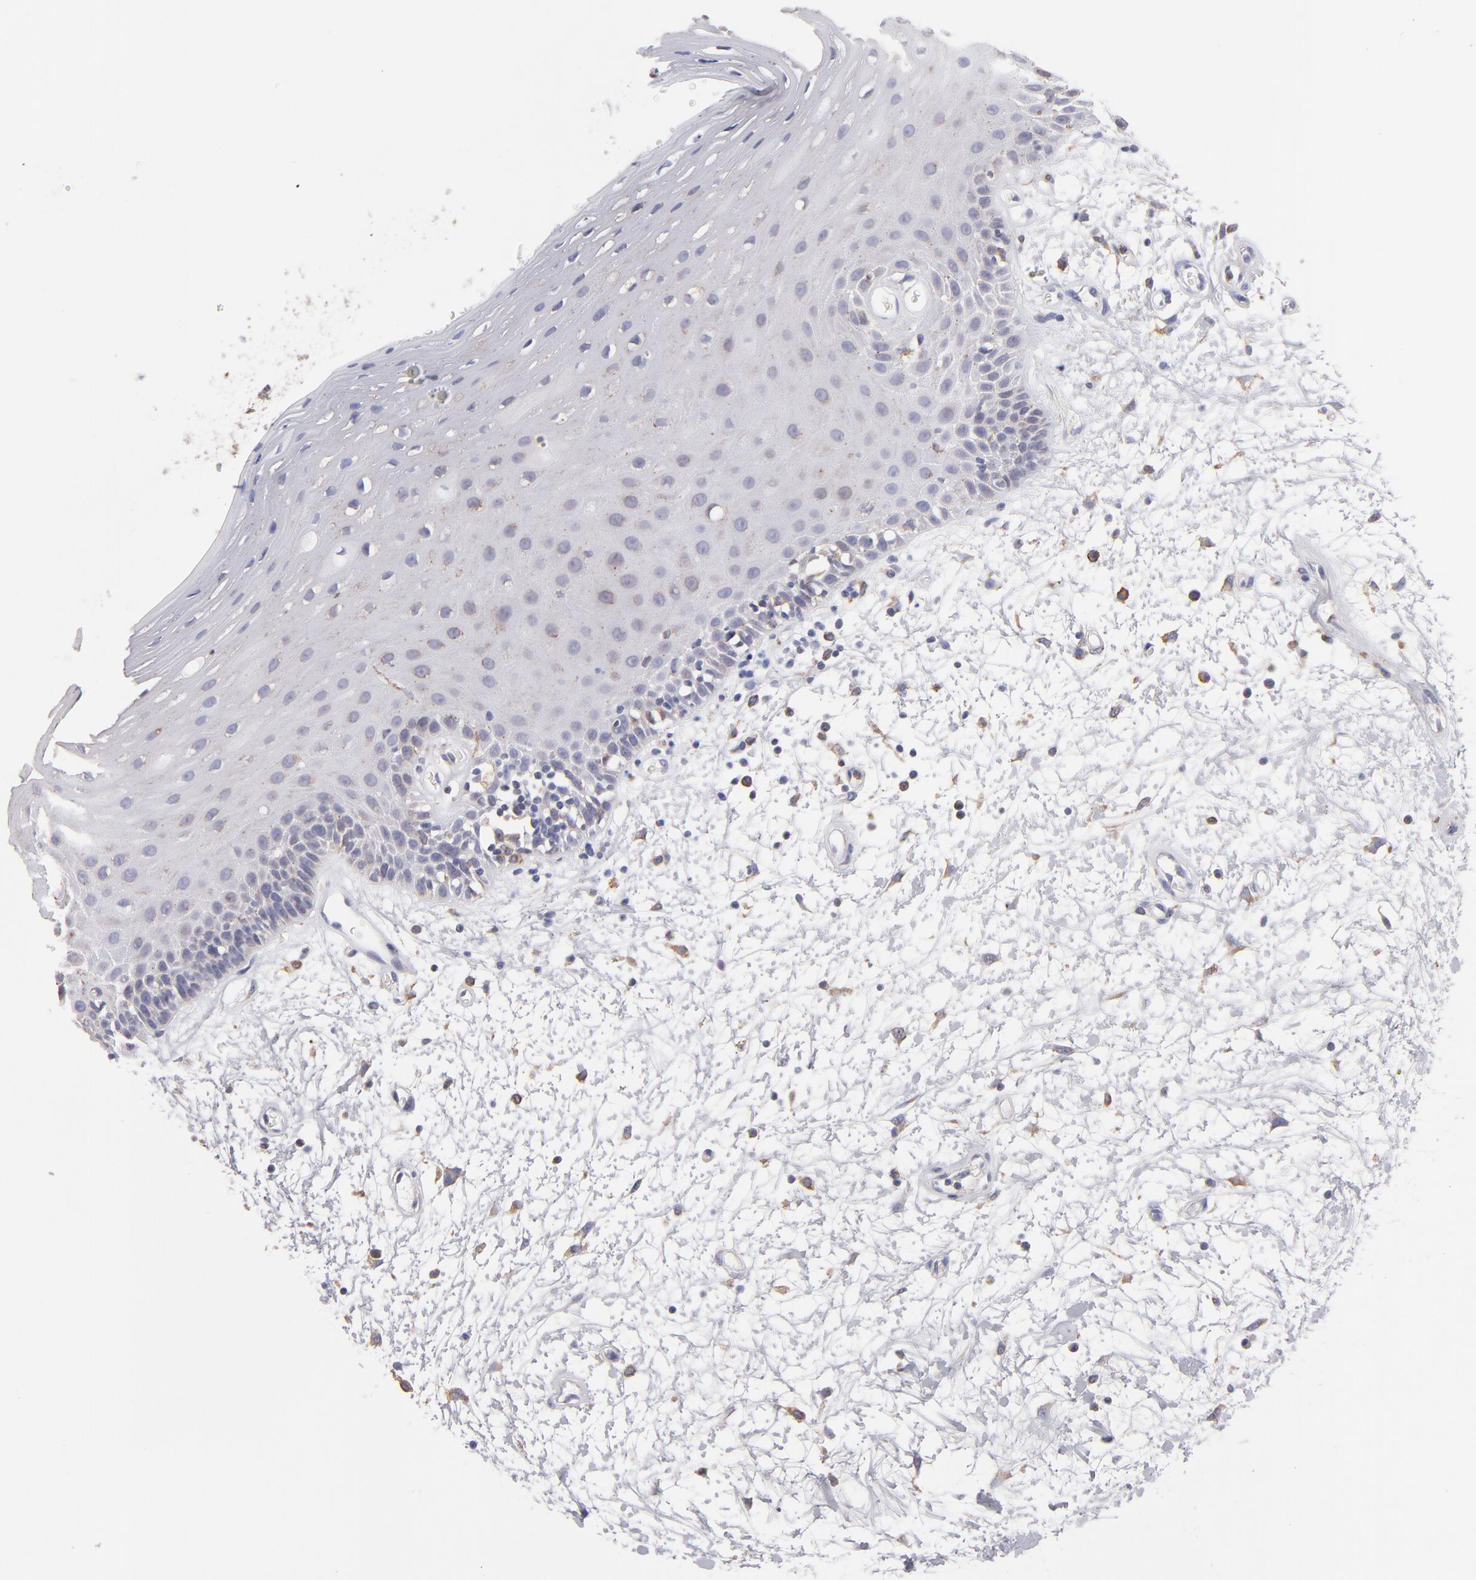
{"staining": {"intensity": "weak", "quantity": "<25%", "location": "cytoplasmic/membranous"}, "tissue": "oral mucosa", "cell_type": "Squamous epithelial cells", "image_type": "normal", "snomed": [{"axis": "morphology", "description": "Normal tissue, NOS"}, {"axis": "topography", "description": "Oral tissue"}], "caption": "Oral mucosa was stained to show a protein in brown. There is no significant positivity in squamous epithelial cells. Brightfield microscopy of IHC stained with DAB (brown) and hematoxylin (blue), captured at high magnification.", "gene": "CALR", "patient": {"sex": "female", "age": 79}}